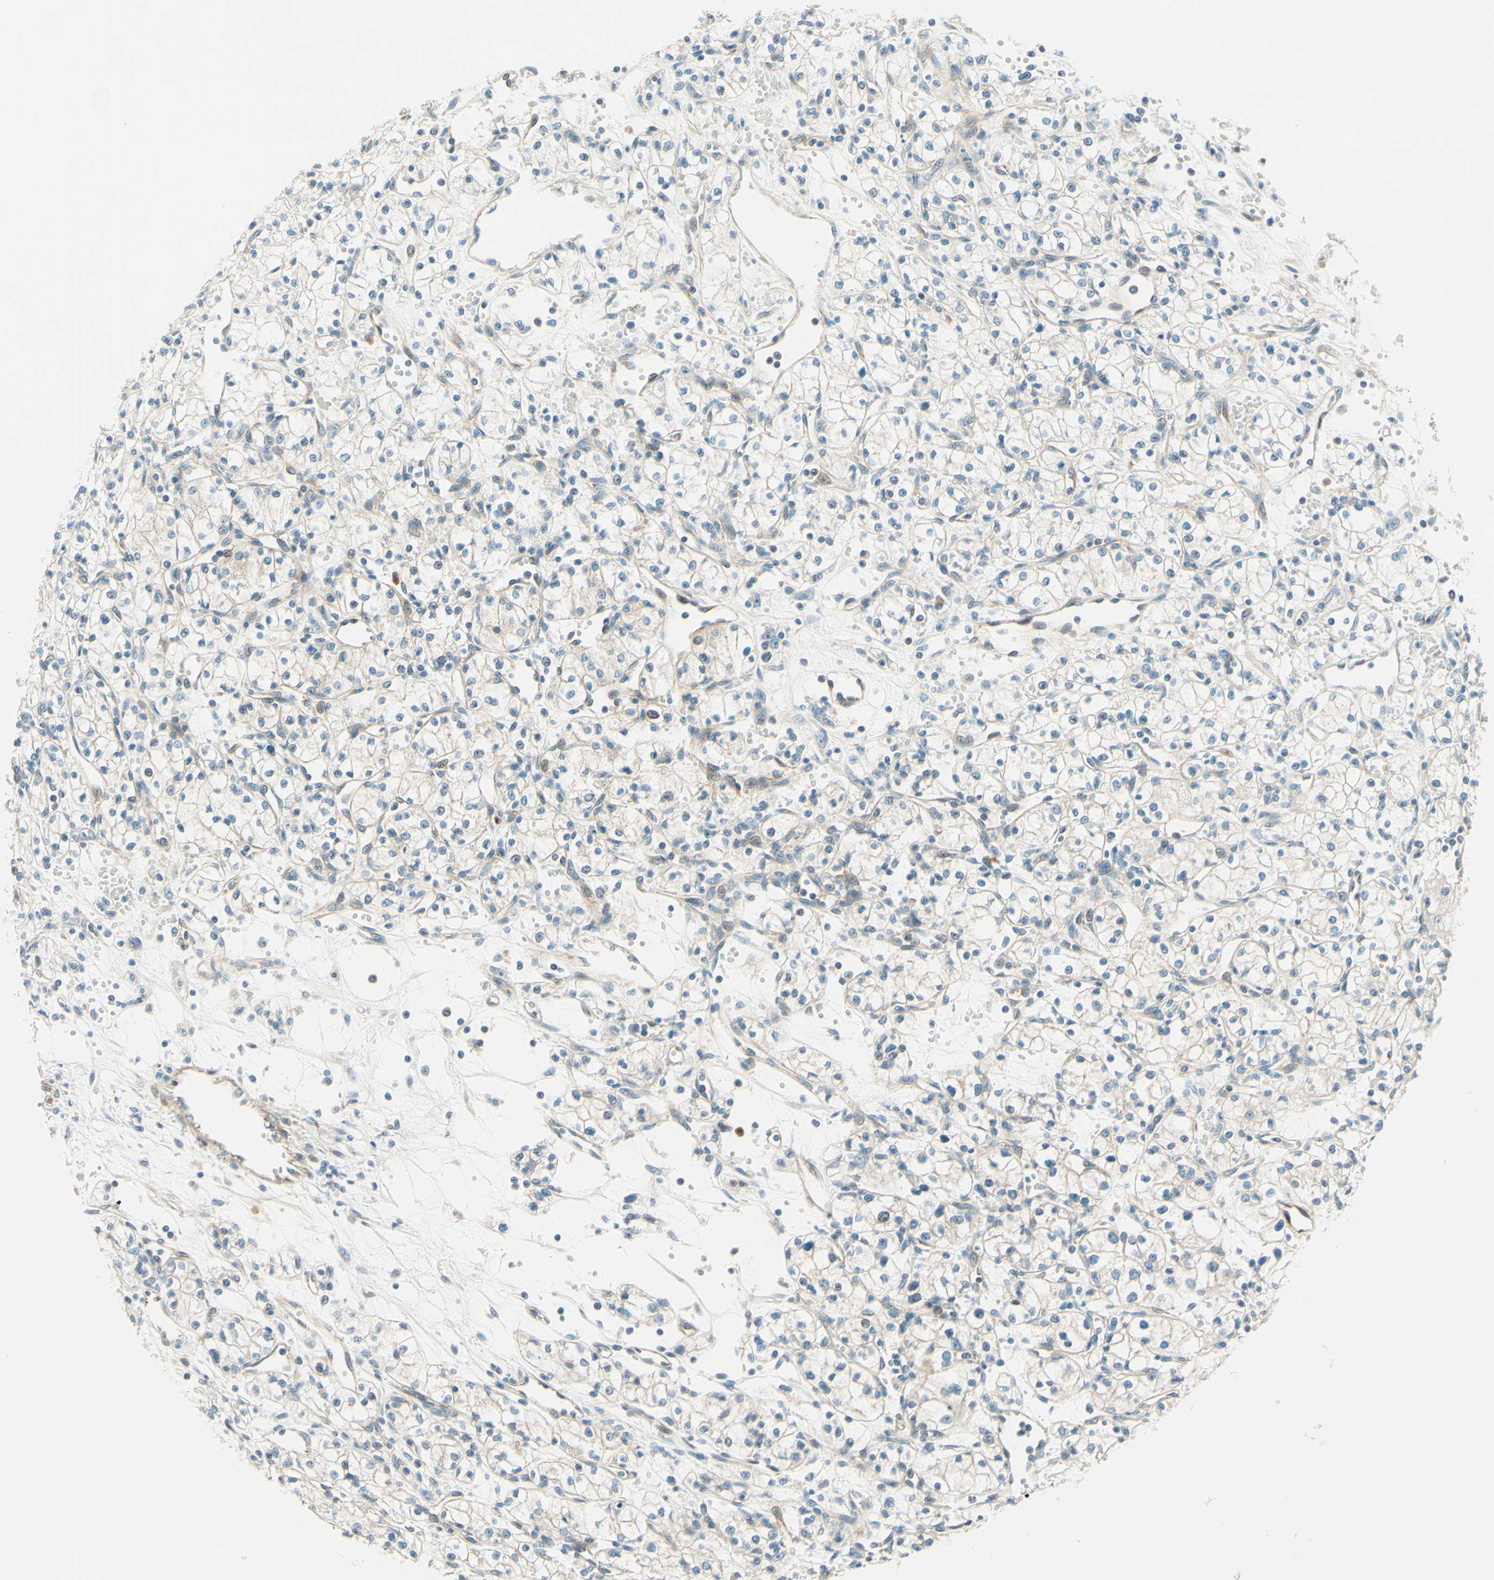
{"staining": {"intensity": "negative", "quantity": "none", "location": "none"}, "tissue": "renal cancer", "cell_type": "Tumor cells", "image_type": "cancer", "snomed": [{"axis": "morphology", "description": "Normal tissue, NOS"}, {"axis": "morphology", "description": "Adenocarcinoma, NOS"}, {"axis": "topography", "description": "Kidney"}], "caption": "DAB immunohistochemical staining of human renal cancer reveals no significant positivity in tumor cells. (DAB (3,3'-diaminobenzidine) immunohistochemistry (IHC) visualized using brightfield microscopy, high magnification).", "gene": "TAOK2", "patient": {"sex": "male", "age": 59}}